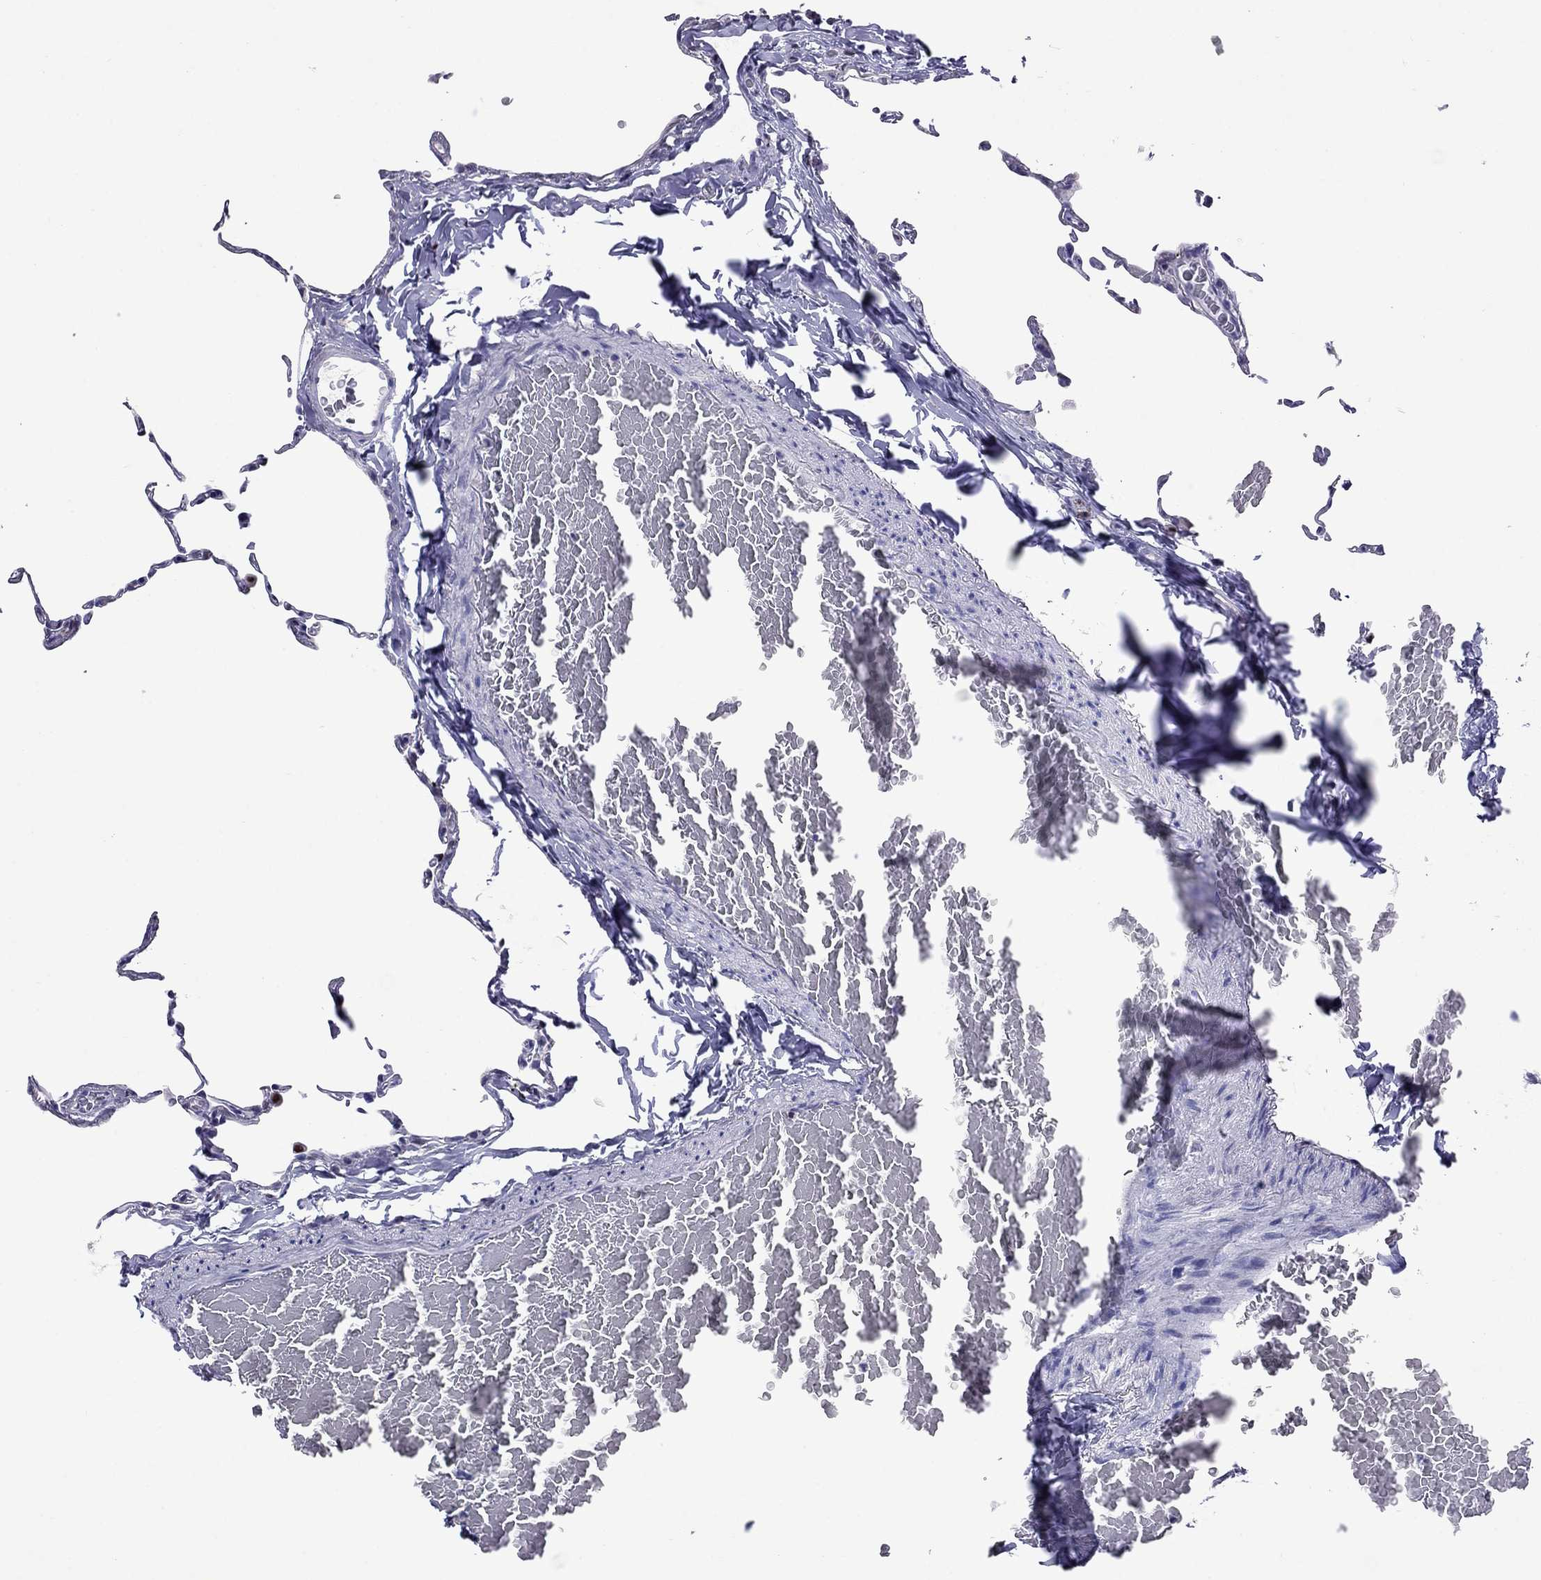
{"staining": {"intensity": "negative", "quantity": "none", "location": "none"}, "tissue": "lung", "cell_type": "Alveolar cells", "image_type": "normal", "snomed": [{"axis": "morphology", "description": "Normal tissue, NOS"}, {"axis": "topography", "description": "Lung"}], "caption": "IHC histopathology image of normal lung: lung stained with DAB (3,3'-diaminobenzidine) exhibits no significant protein expression in alveolar cells.", "gene": "MPZ", "patient": {"sex": "female", "age": 57}}